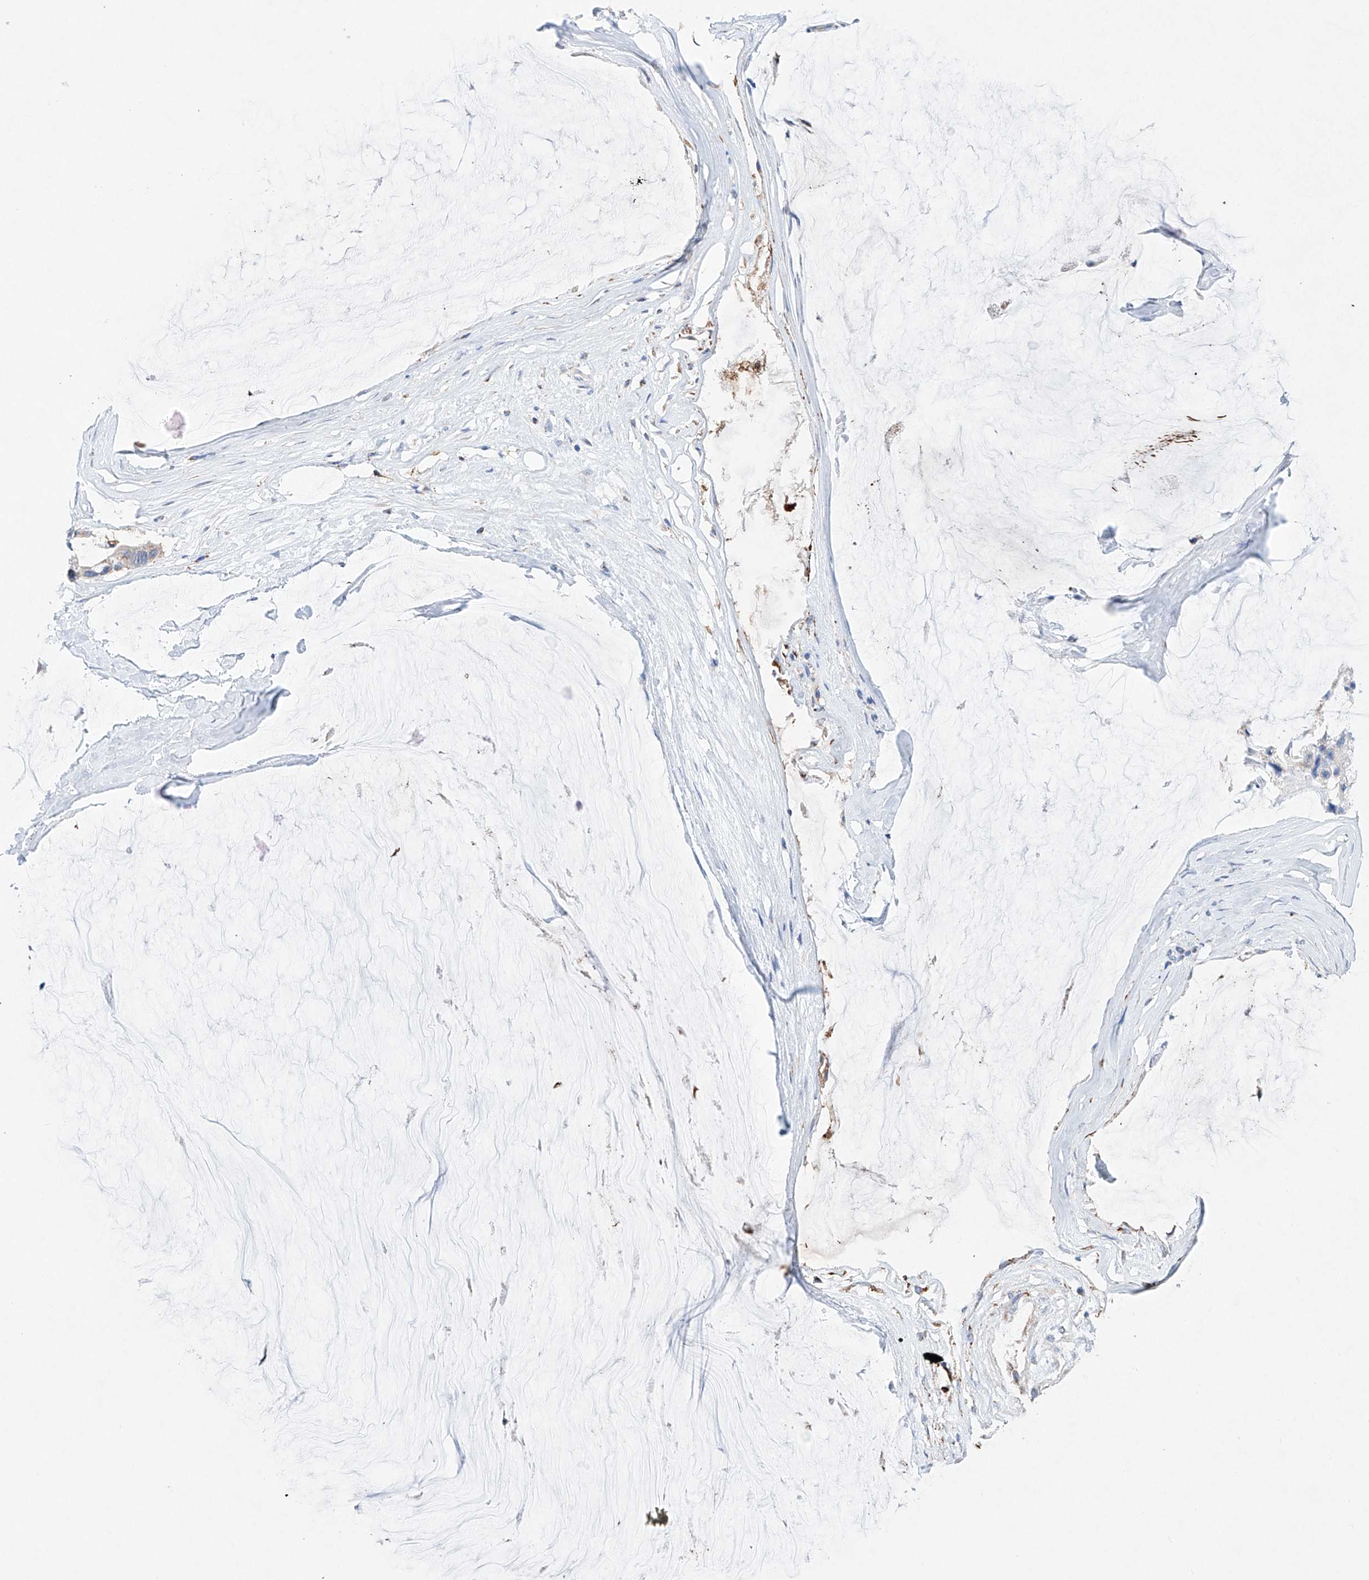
{"staining": {"intensity": "weak", "quantity": "<25%", "location": "cytoplasmic/membranous"}, "tissue": "ovarian cancer", "cell_type": "Tumor cells", "image_type": "cancer", "snomed": [{"axis": "morphology", "description": "Cystadenocarcinoma, mucinous, NOS"}, {"axis": "topography", "description": "Ovary"}], "caption": "High magnification brightfield microscopy of ovarian cancer (mucinous cystadenocarcinoma) stained with DAB (brown) and counterstained with hematoxylin (blue): tumor cells show no significant positivity. Nuclei are stained in blue.", "gene": "NRROS", "patient": {"sex": "female", "age": 39}}